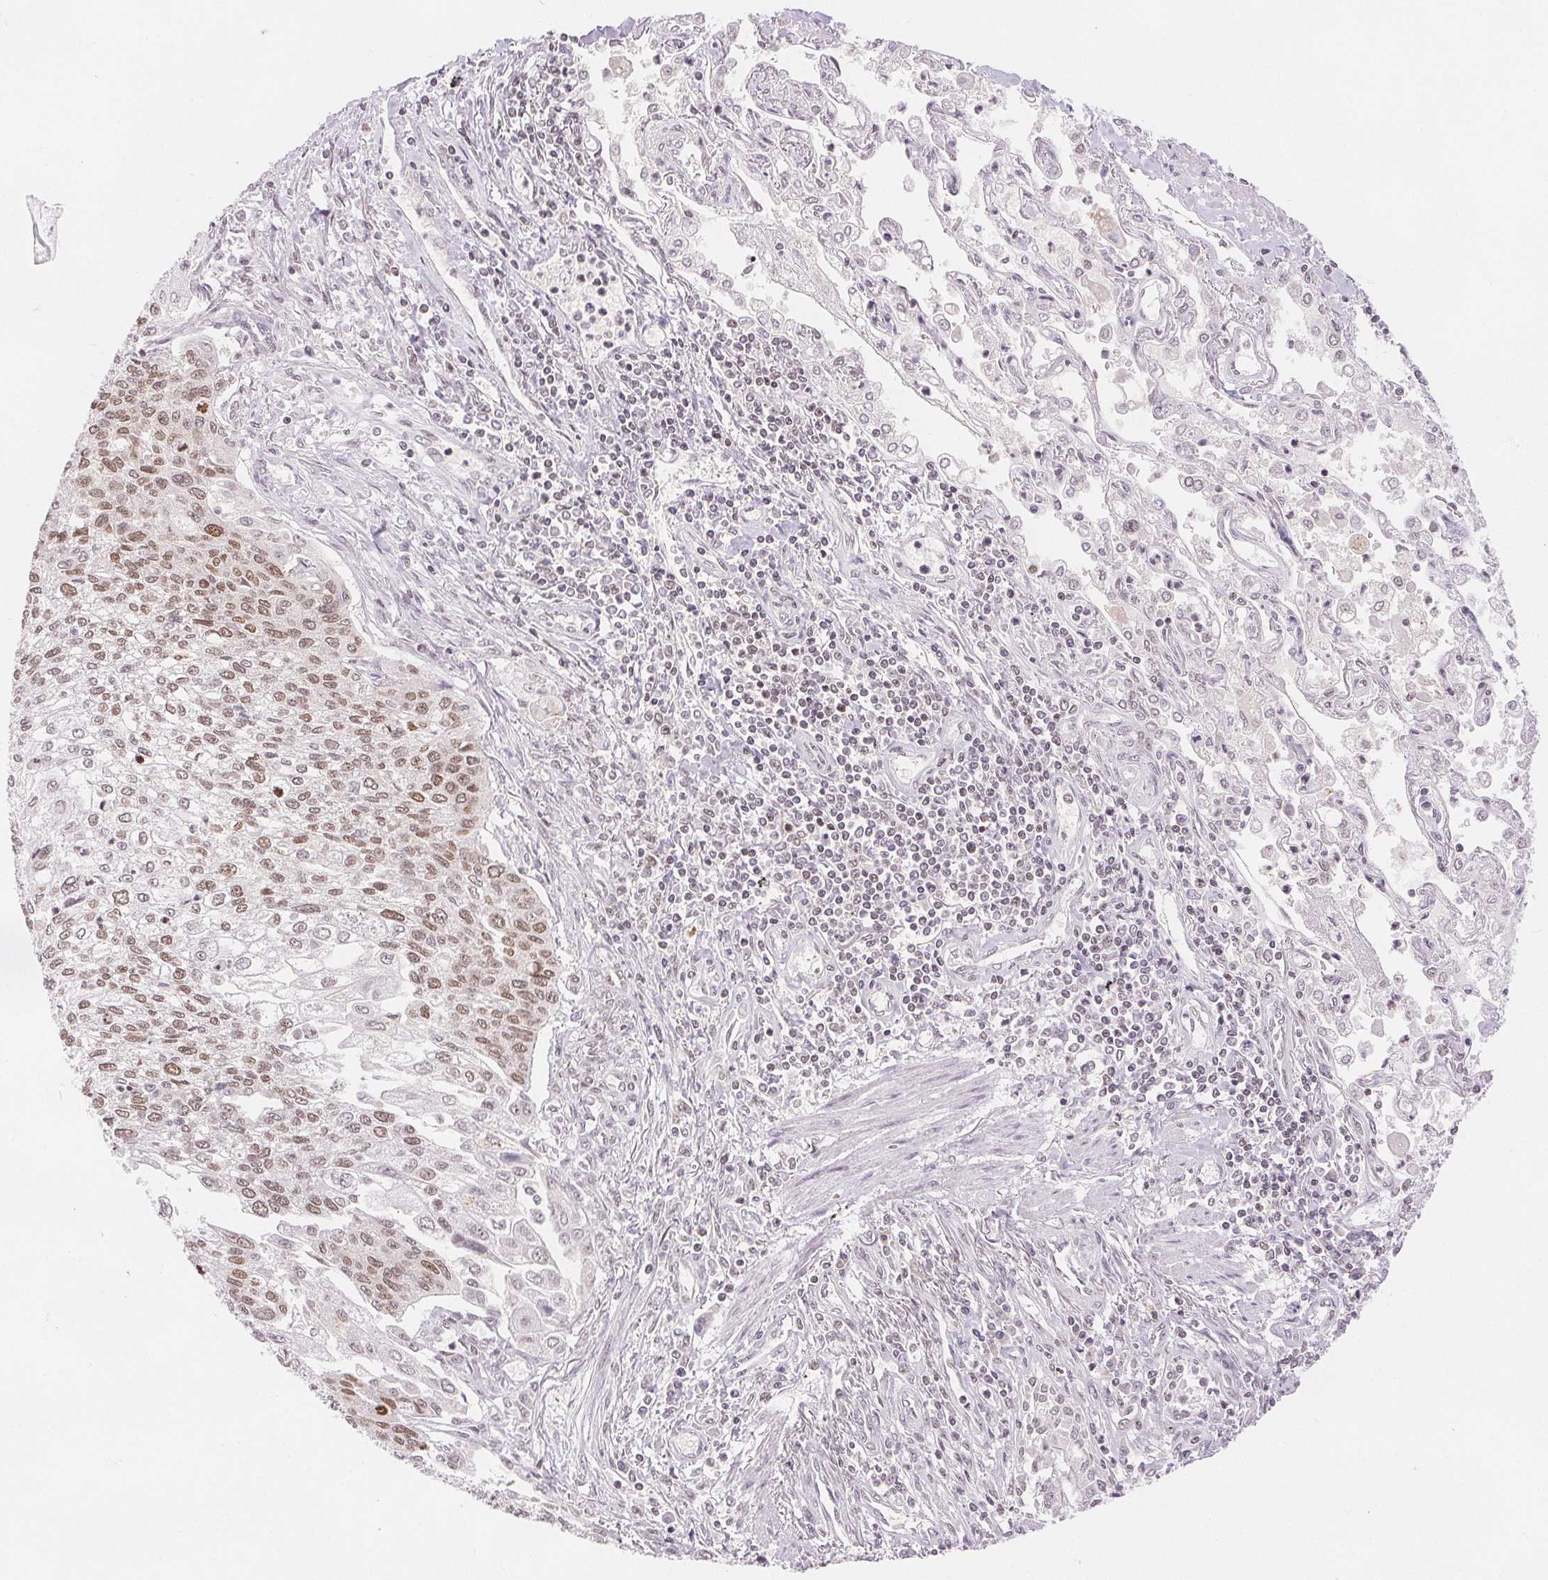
{"staining": {"intensity": "moderate", "quantity": "25%-75%", "location": "nuclear"}, "tissue": "lung cancer", "cell_type": "Tumor cells", "image_type": "cancer", "snomed": [{"axis": "morphology", "description": "Squamous cell carcinoma, NOS"}, {"axis": "topography", "description": "Lung"}], "caption": "Protein positivity by IHC shows moderate nuclear staining in about 25%-75% of tumor cells in lung cancer (squamous cell carcinoma).", "gene": "DEK", "patient": {"sex": "male", "age": 74}}